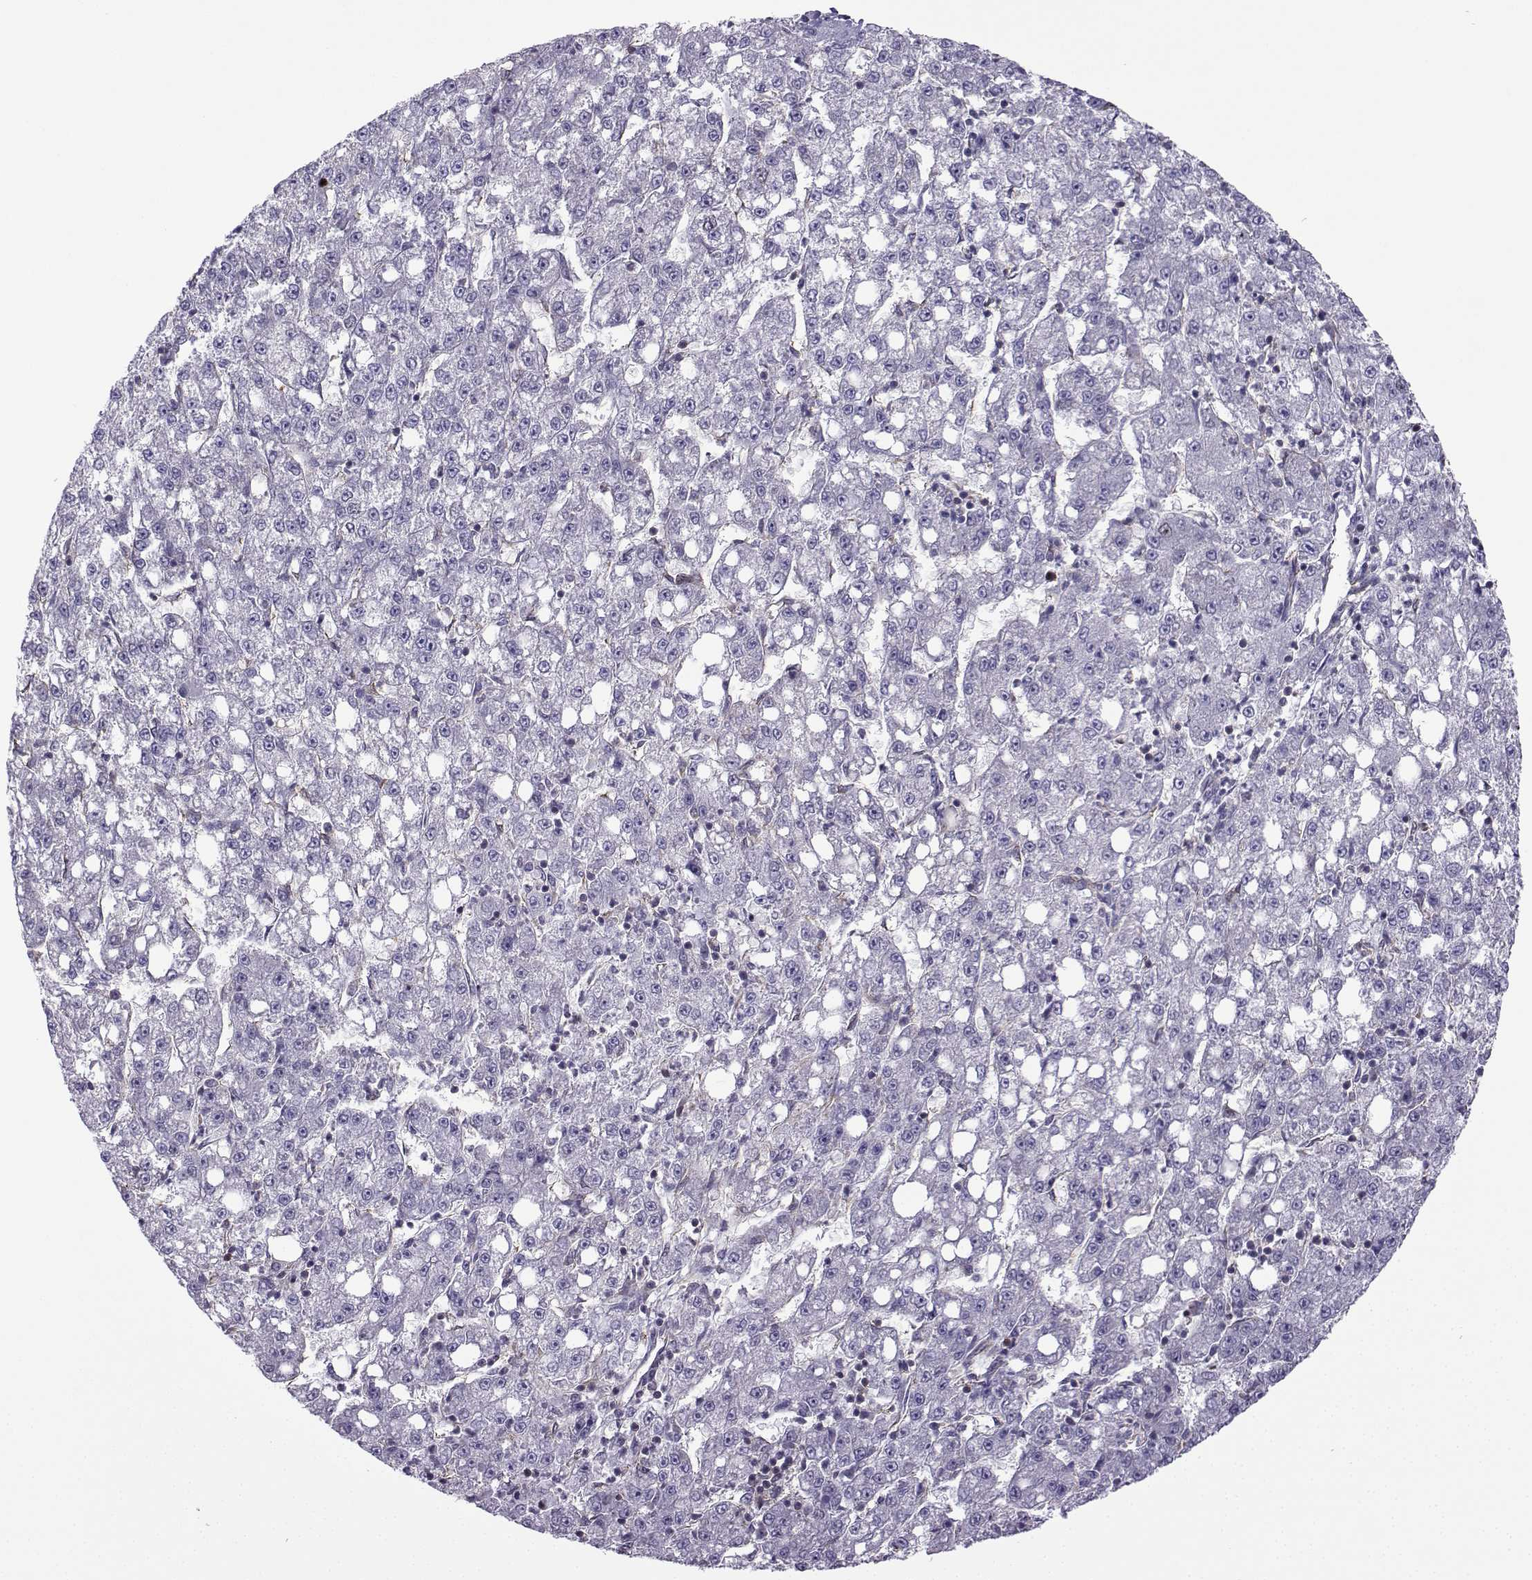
{"staining": {"intensity": "negative", "quantity": "none", "location": "none"}, "tissue": "liver cancer", "cell_type": "Tumor cells", "image_type": "cancer", "snomed": [{"axis": "morphology", "description": "Carcinoma, Hepatocellular, NOS"}, {"axis": "topography", "description": "Liver"}], "caption": "The photomicrograph exhibits no staining of tumor cells in liver cancer.", "gene": "INCENP", "patient": {"sex": "female", "age": 65}}